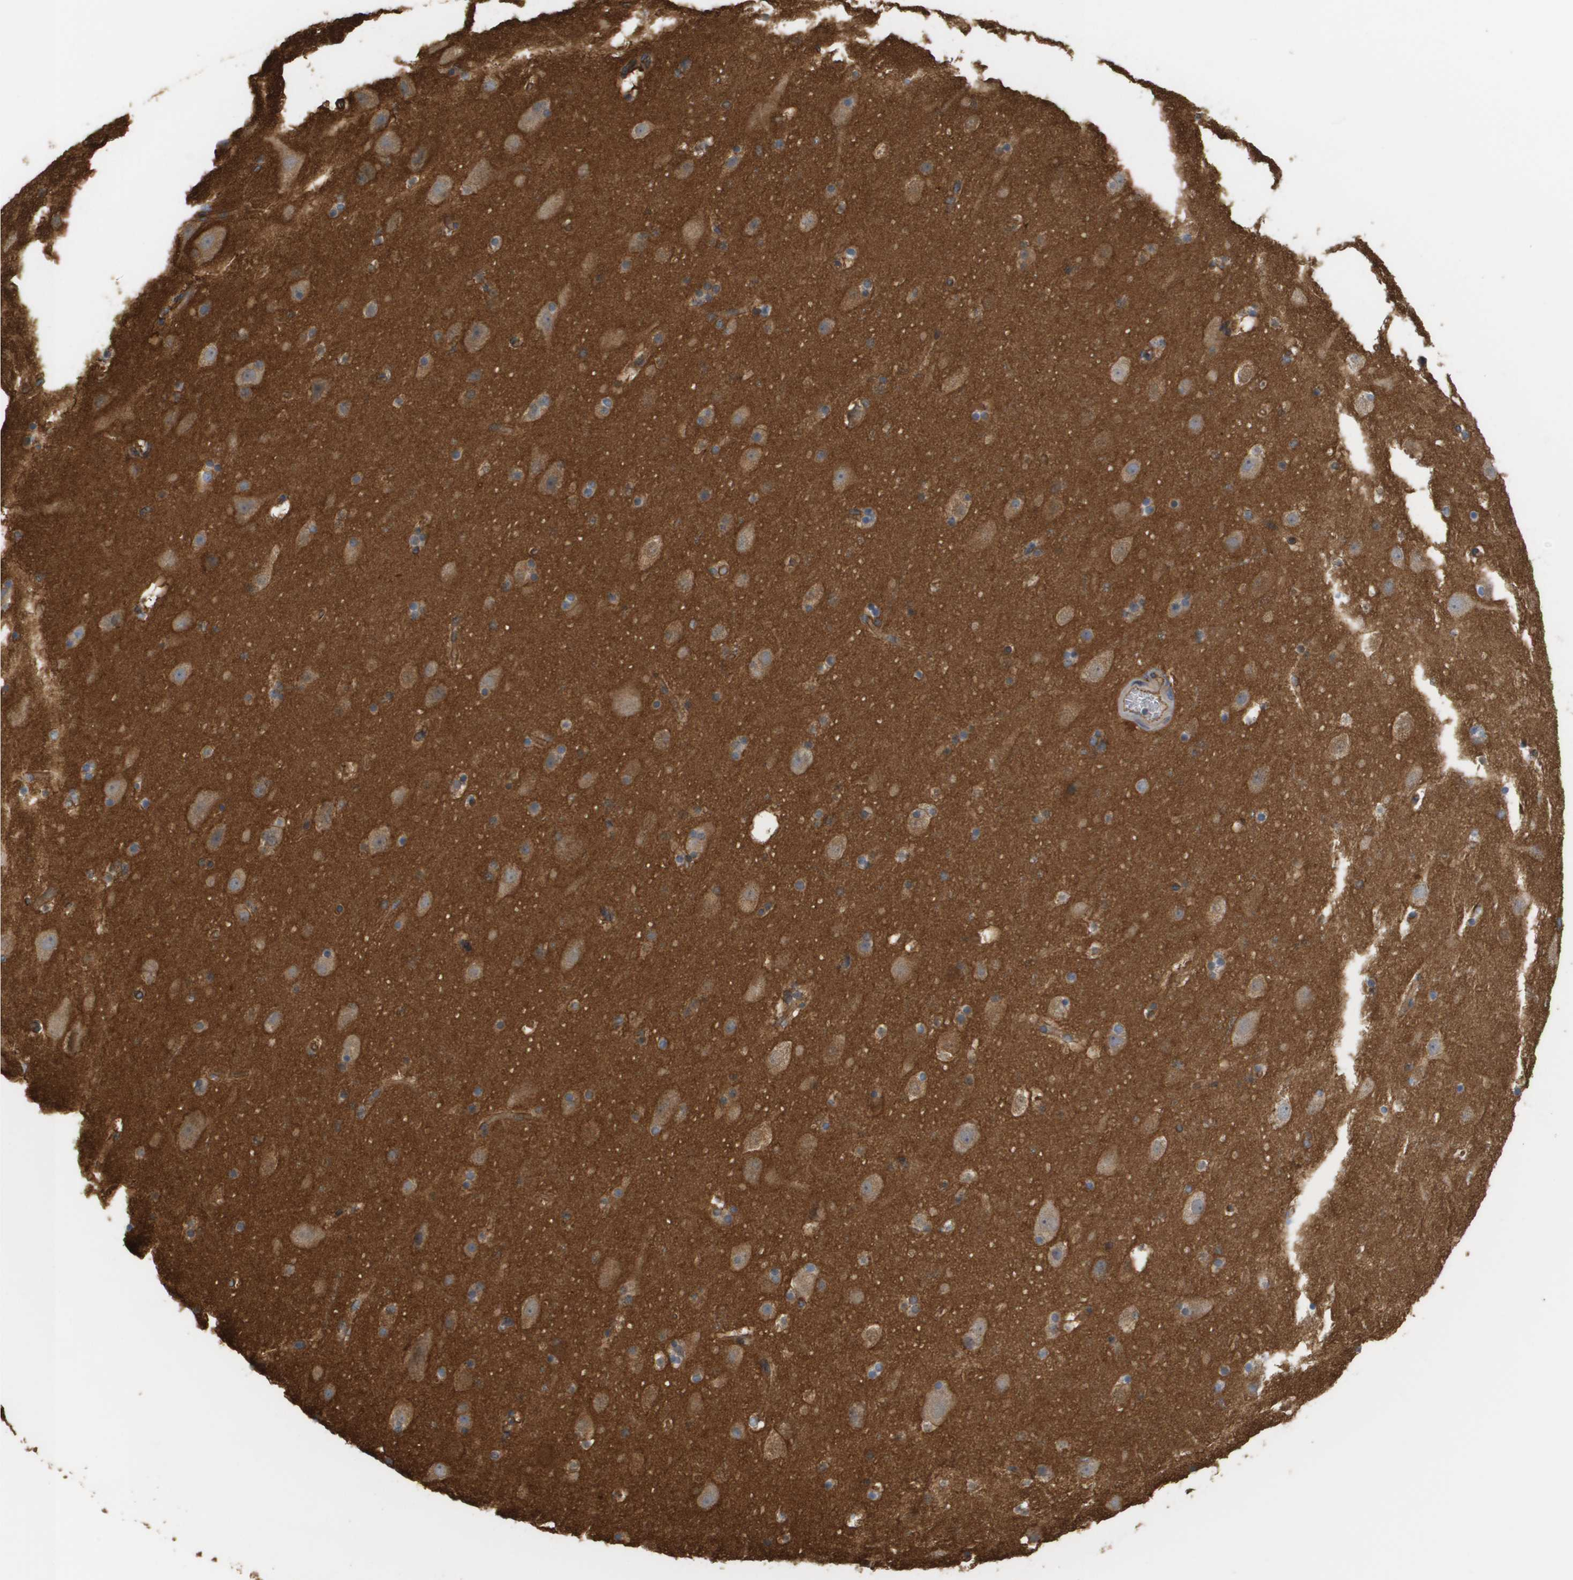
{"staining": {"intensity": "moderate", "quantity": ">75%", "location": "cytoplasmic/membranous"}, "tissue": "cerebral cortex", "cell_type": "Endothelial cells", "image_type": "normal", "snomed": [{"axis": "morphology", "description": "Normal tissue, NOS"}, {"axis": "topography", "description": "Cerebral cortex"}], "caption": "Moderate cytoplasmic/membranous protein positivity is identified in approximately >75% of endothelial cells in cerebral cortex.", "gene": "SGMS2", "patient": {"sex": "male", "age": 45}}